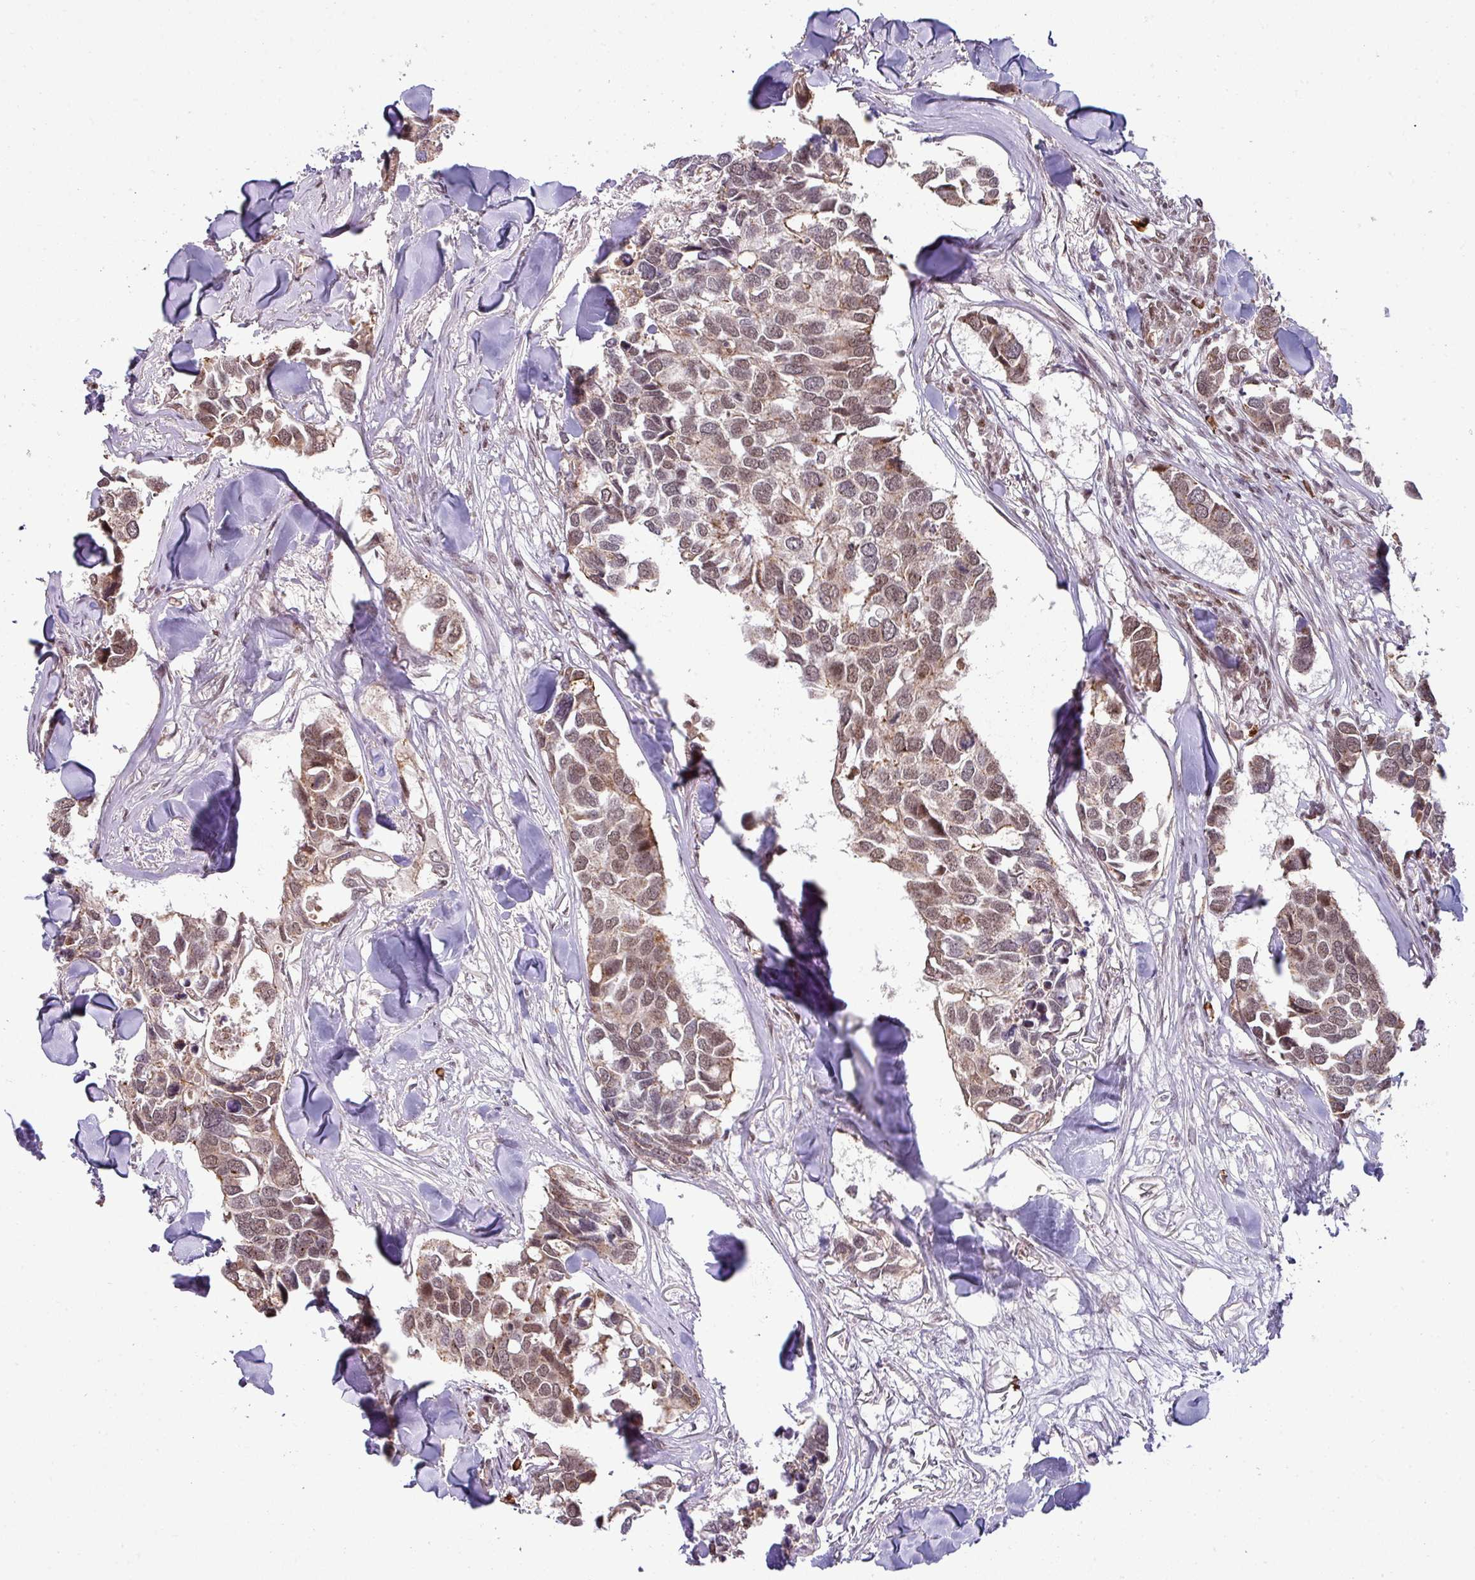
{"staining": {"intensity": "moderate", "quantity": ">75%", "location": "nuclear"}, "tissue": "breast cancer", "cell_type": "Tumor cells", "image_type": "cancer", "snomed": [{"axis": "morphology", "description": "Duct carcinoma"}, {"axis": "topography", "description": "Breast"}], "caption": "The image displays staining of breast infiltrating ductal carcinoma, revealing moderate nuclear protein staining (brown color) within tumor cells. The protein is shown in brown color, while the nuclei are stained blue.", "gene": "PHF23", "patient": {"sex": "female", "age": 83}}